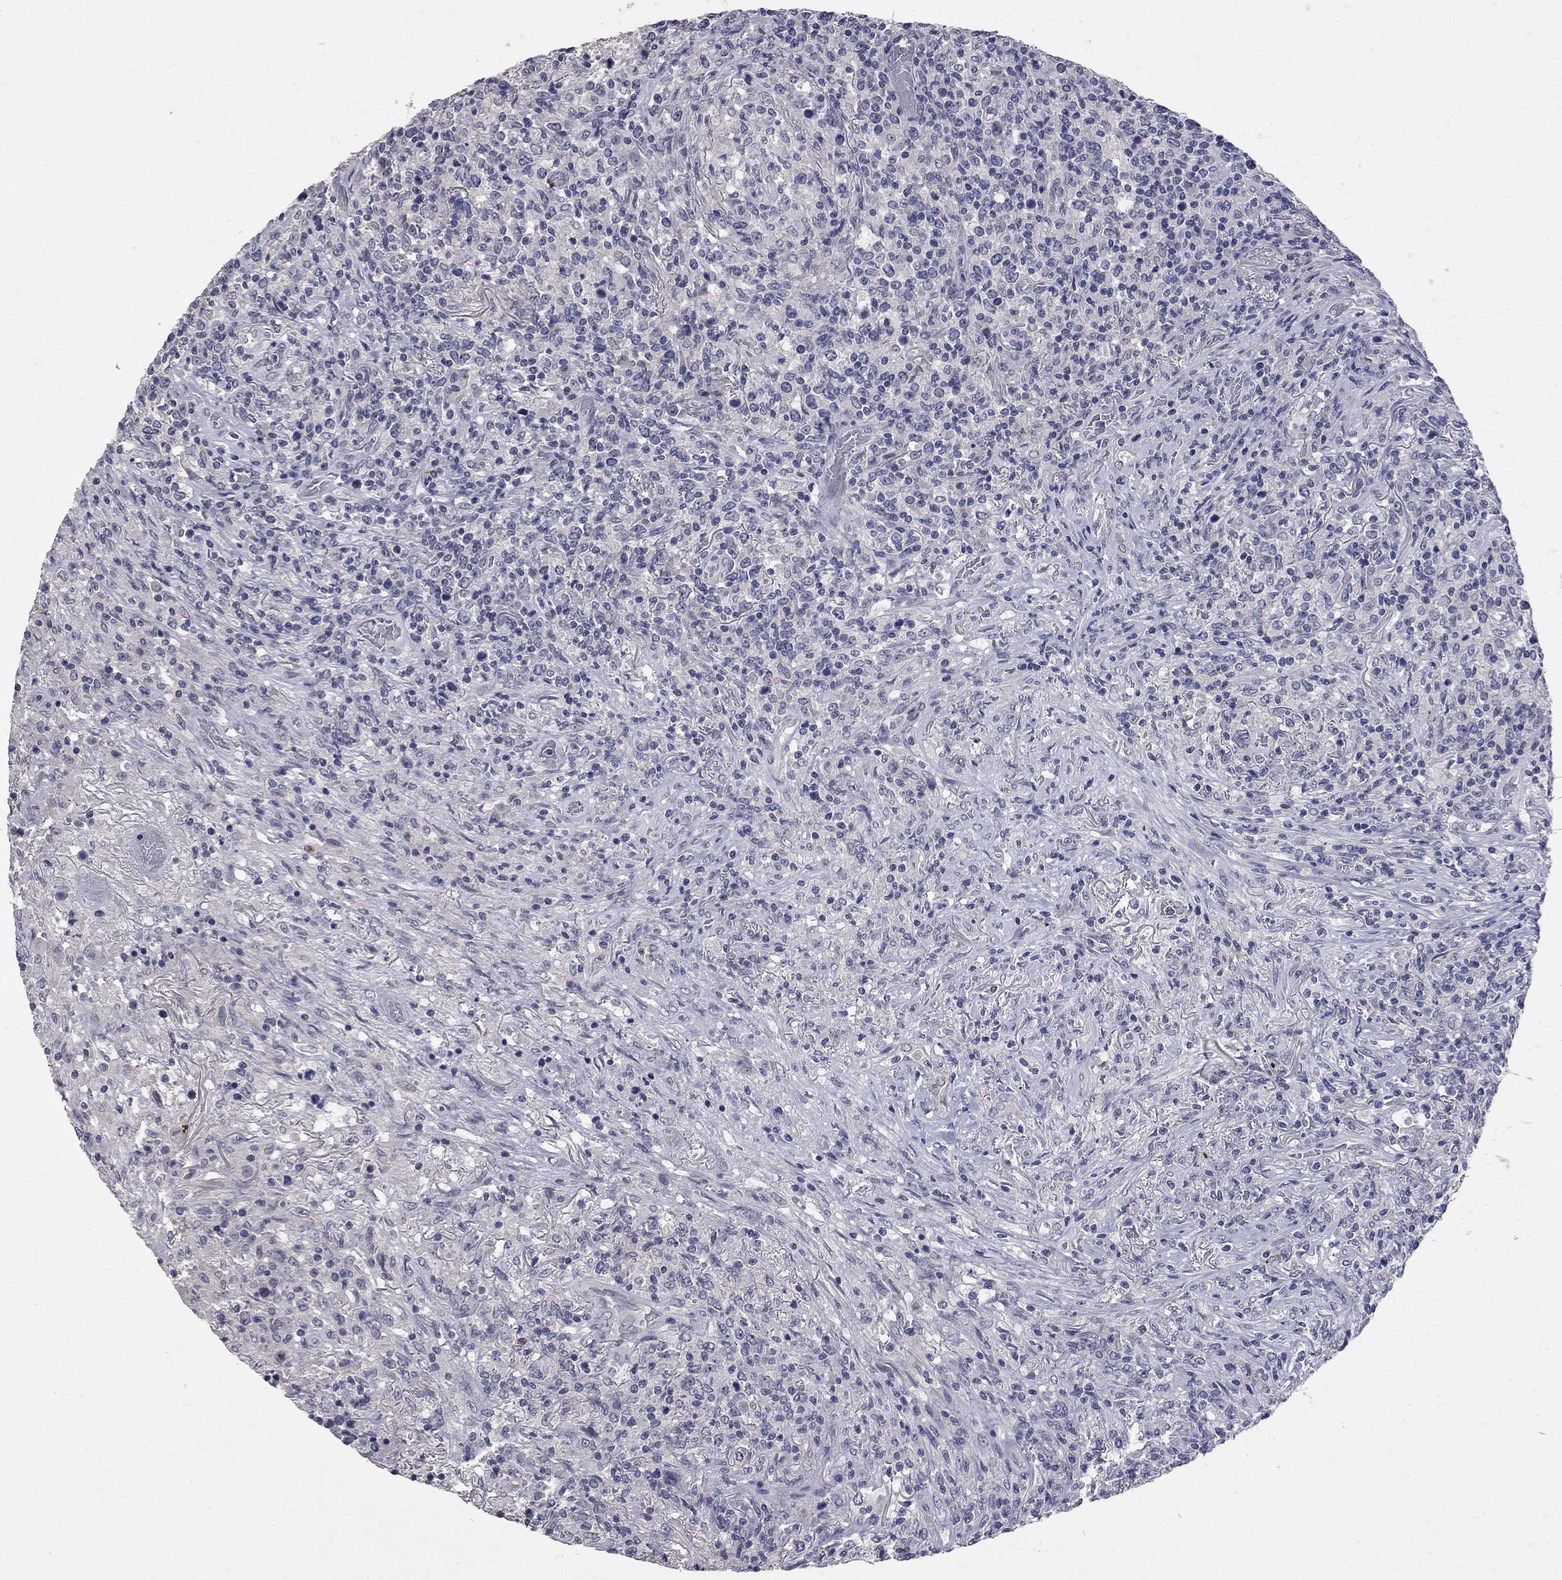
{"staining": {"intensity": "negative", "quantity": "none", "location": "none"}, "tissue": "lymphoma", "cell_type": "Tumor cells", "image_type": "cancer", "snomed": [{"axis": "morphology", "description": "Malignant lymphoma, non-Hodgkin's type, High grade"}, {"axis": "topography", "description": "Lung"}], "caption": "Malignant lymphoma, non-Hodgkin's type (high-grade) was stained to show a protein in brown. There is no significant staining in tumor cells.", "gene": "NOS2", "patient": {"sex": "male", "age": 79}}